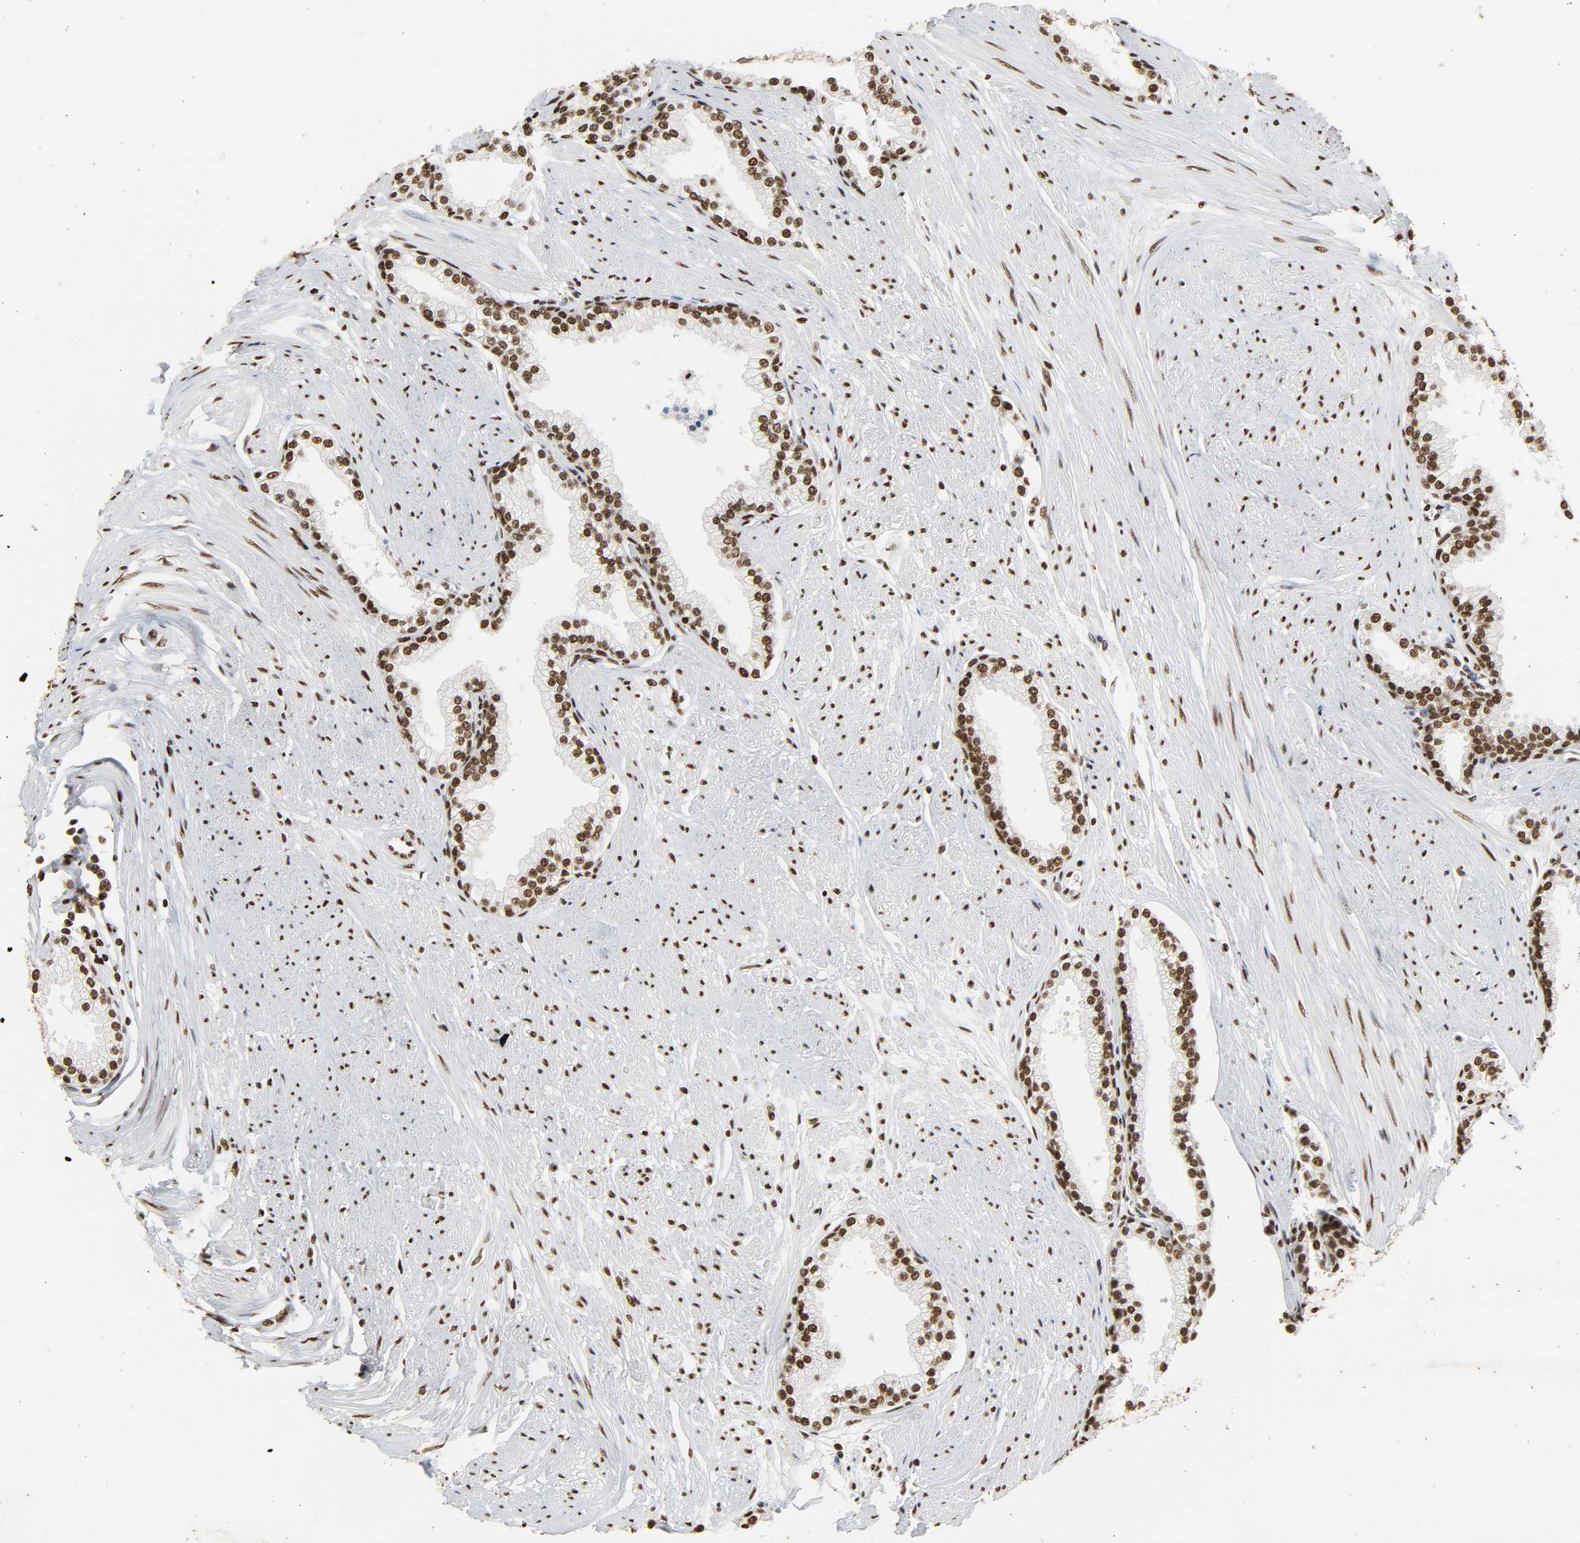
{"staining": {"intensity": "strong", "quantity": ">75%", "location": "nuclear"}, "tissue": "prostate", "cell_type": "Glandular cells", "image_type": "normal", "snomed": [{"axis": "morphology", "description": "Normal tissue, NOS"}, {"axis": "topography", "description": "Prostate"}], "caption": "Immunohistochemistry of unremarkable prostate demonstrates high levels of strong nuclear positivity in approximately >75% of glandular cells.", "gene": "HNRNPC", "patient": {"sex": "male", "age": 64}}